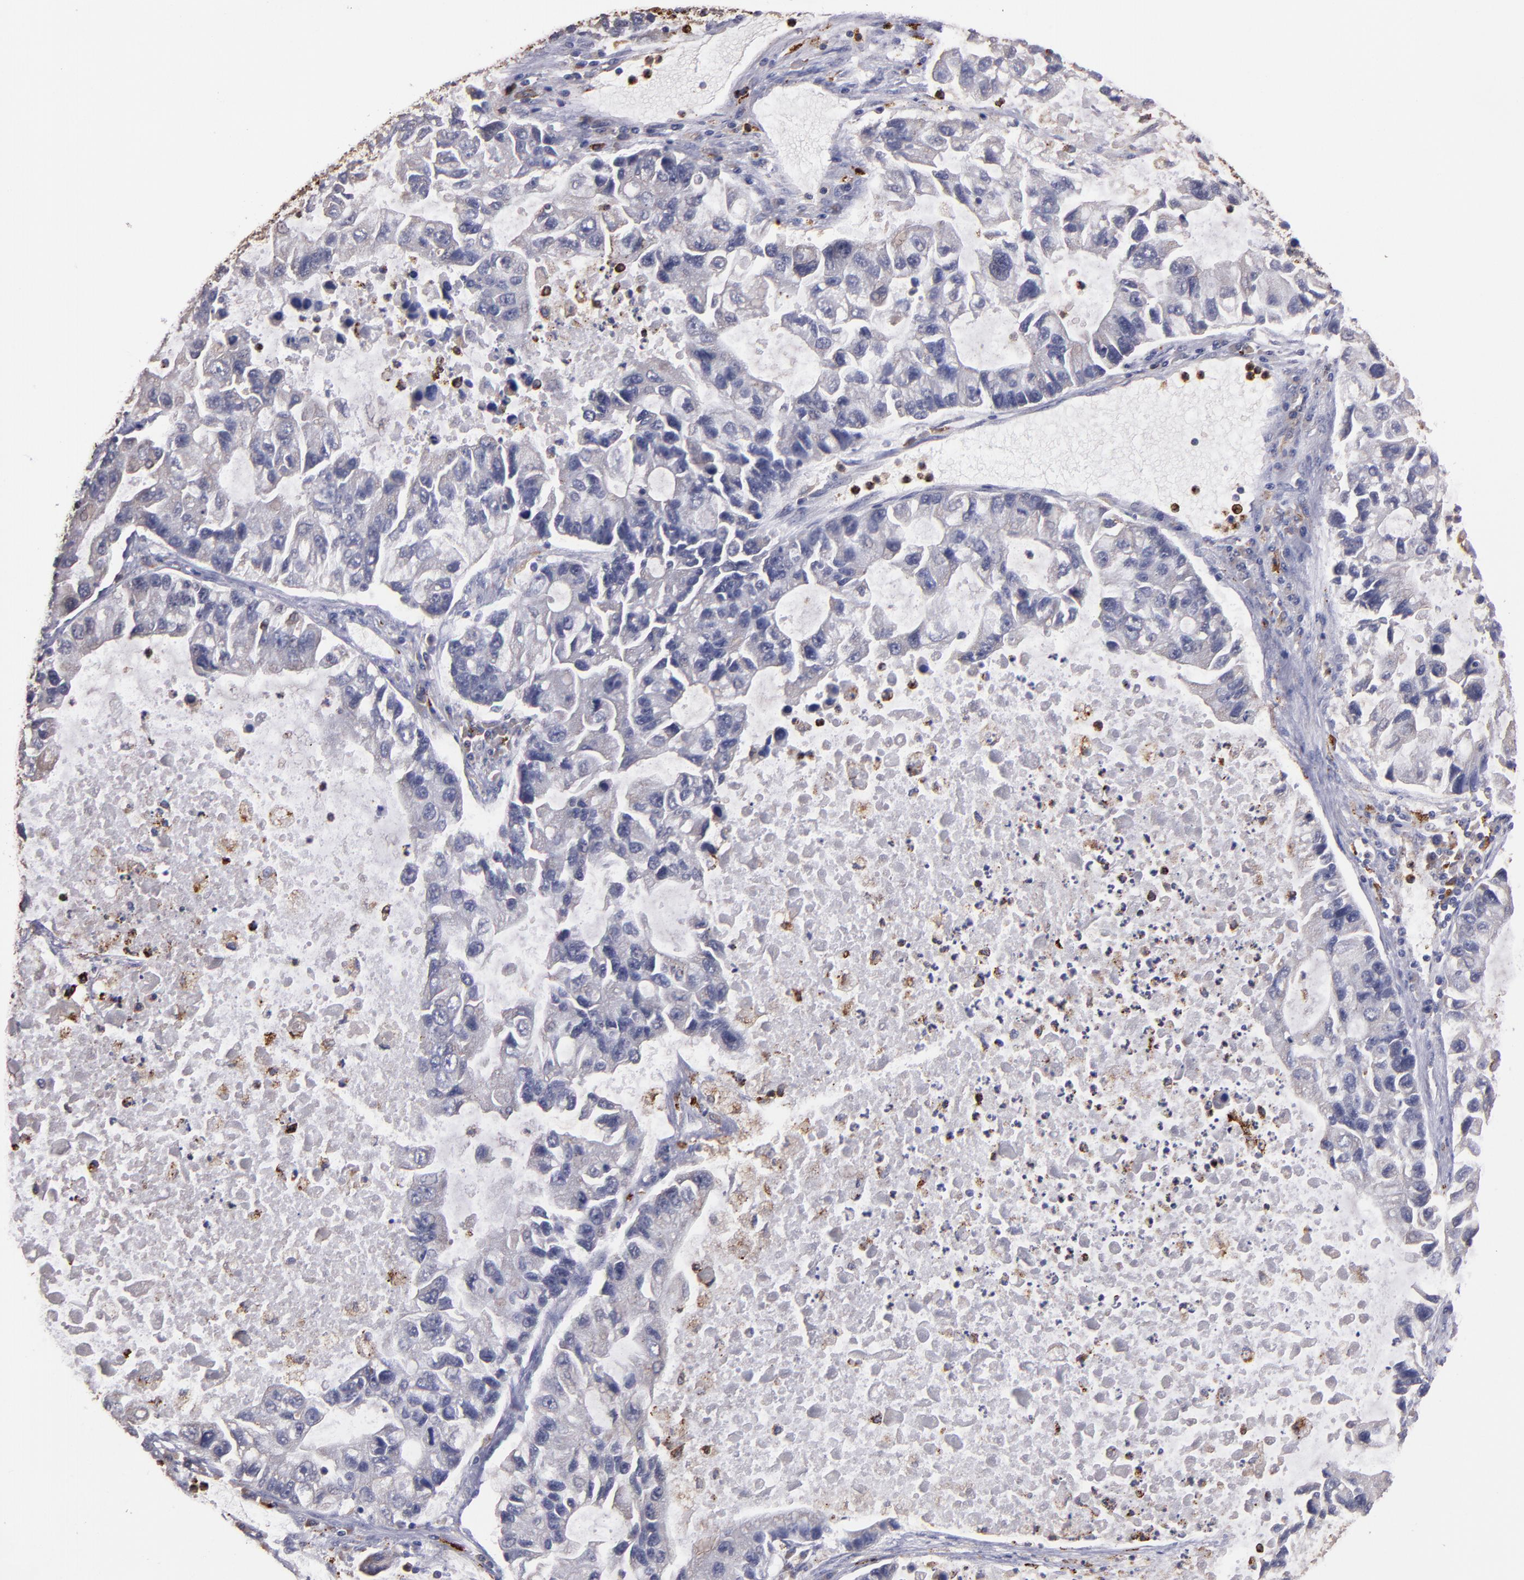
{"staining": {"intensity": "weak", "quantity": "<25%", "location": "cytoplasmic/membranous"}, "tissue": "lung cancer", "cell_type": "Tumor cells", "image_type": "cancer", "snomed": [{"axis": "morphology", "description": "Adenocarcinoma, NOS"}, {"axis": "topography", "description": "Lung"}], "caption": "Protein analysis of adenocarcinoma (lung) reveals no significant expression in tumor cells.", "gene": "CTSS", "patient": {"sex": "female", "age": 51}}